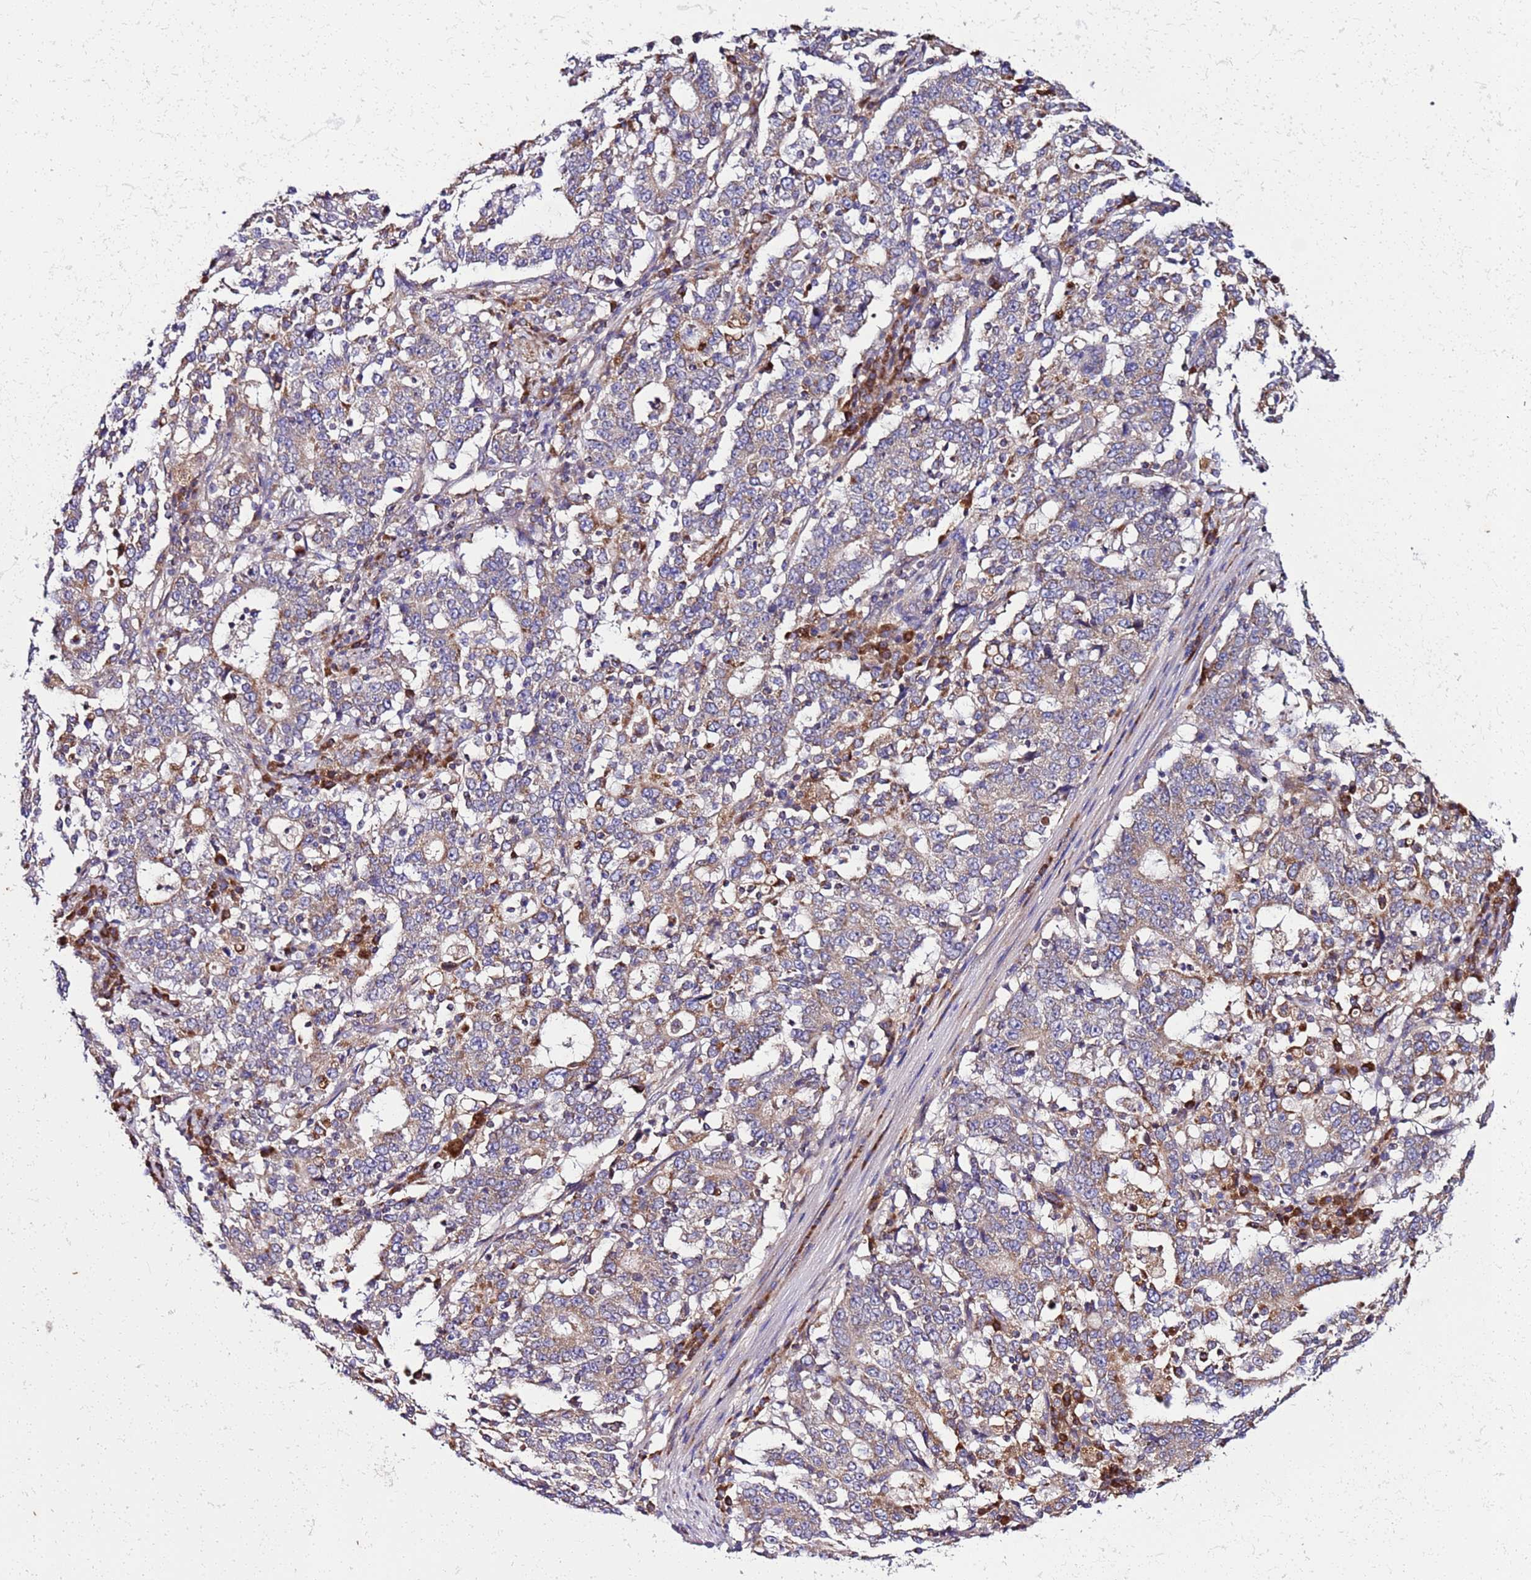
{"staining": {"intensity": "moderate", "quantity": "25%-75%", "location": "cytoplasmic/membranous"}, "tissue": "stomach cancer", "cell_type": "Tumor cells", "image_type": "cancer", "snomed": [{"axis": "morphology", "description": "Adenocarcinoma, NOS"}, {"axis": "topography", "description": "Stomach"}], "caption": "Immunohistochemical staining of adenocarcinoma (stomach) exhibits medium levels of moderate cytoplasmic/membranous positivity in about 25%-75% of tumor cells.", "gene": "C19orf12", "patient": {"sex": "male", "age": 59}}